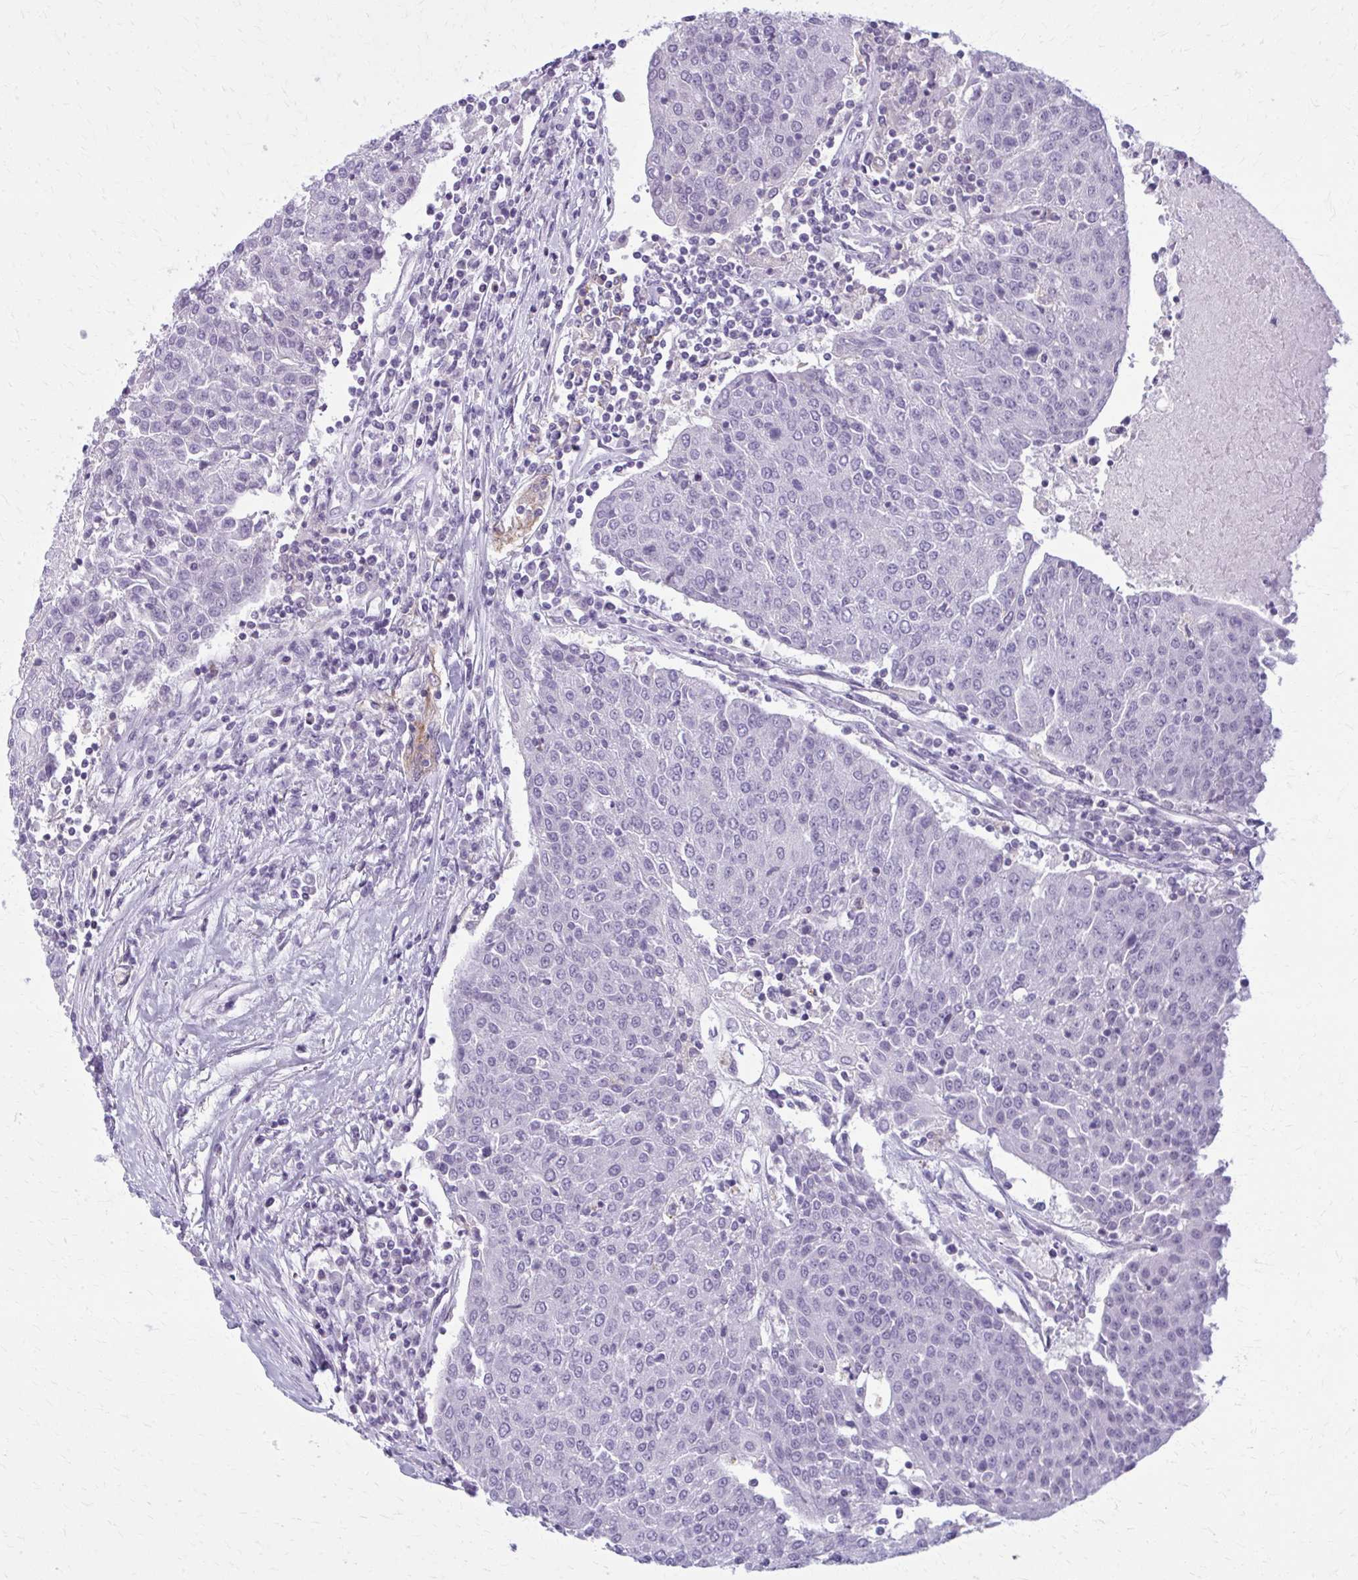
{"staining": {"intensity": "negative", "quantity": "none", "location": "none"}, "tissue": "urothelial cancer", "cell_type": "Tumor cells", "image_type": "cancer", "snomed": [{"axis": "morphology", "description": "Urothelial carcinoma, High grade"}, {"axis": "topography", "description": "Urinary bladder"}], "caption": "The immunohistochemistry (IHC) photomicrograph has no significant staining in tumor cells of urothelial carcinoma (high-grade) tissue.", "gene": "CARD9", "patient": {"sex": "female", "age": 85}}